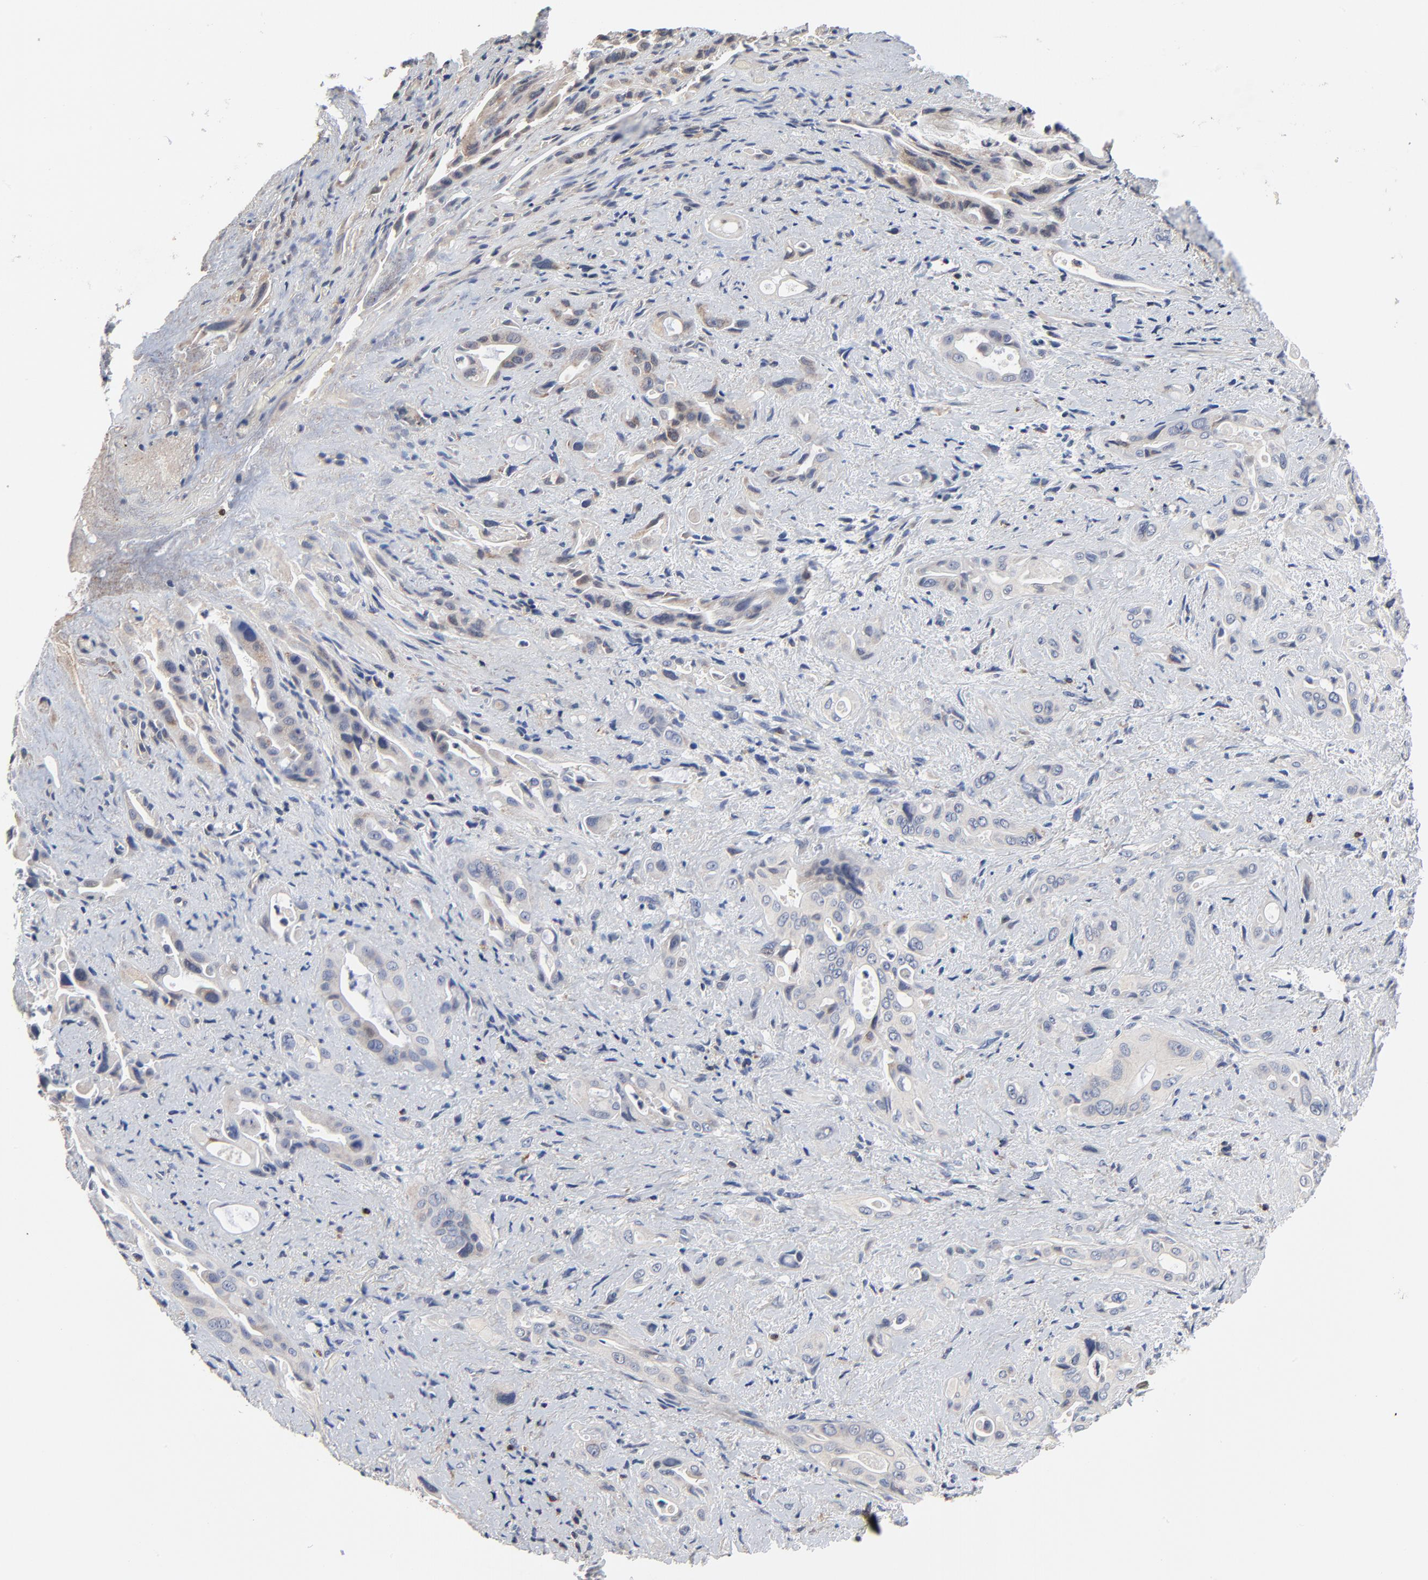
{"staining": {"intensity": "weak", "quantity": "25%-75%", "location": "cytoplasmic/membranous"}, "tissue": "pancreatic cancer", "cell_type": "Tumor cells", "image_type": "cancer", "snomed": [{"axis": "morphology", "description": "Adenocarcinoma, NOS"}, {"axis": "topography", "description": "Pancreas"}], "caption": "Immunohistochemistry (IHC) (DAB) staining of human pancreatic cancer demonstrates weak cytoplasmic/membranous protein expression in about 25%-75% of tumor cells.", "gene": "SKAP1", "patient": {"sex": "male", "age": 77}}